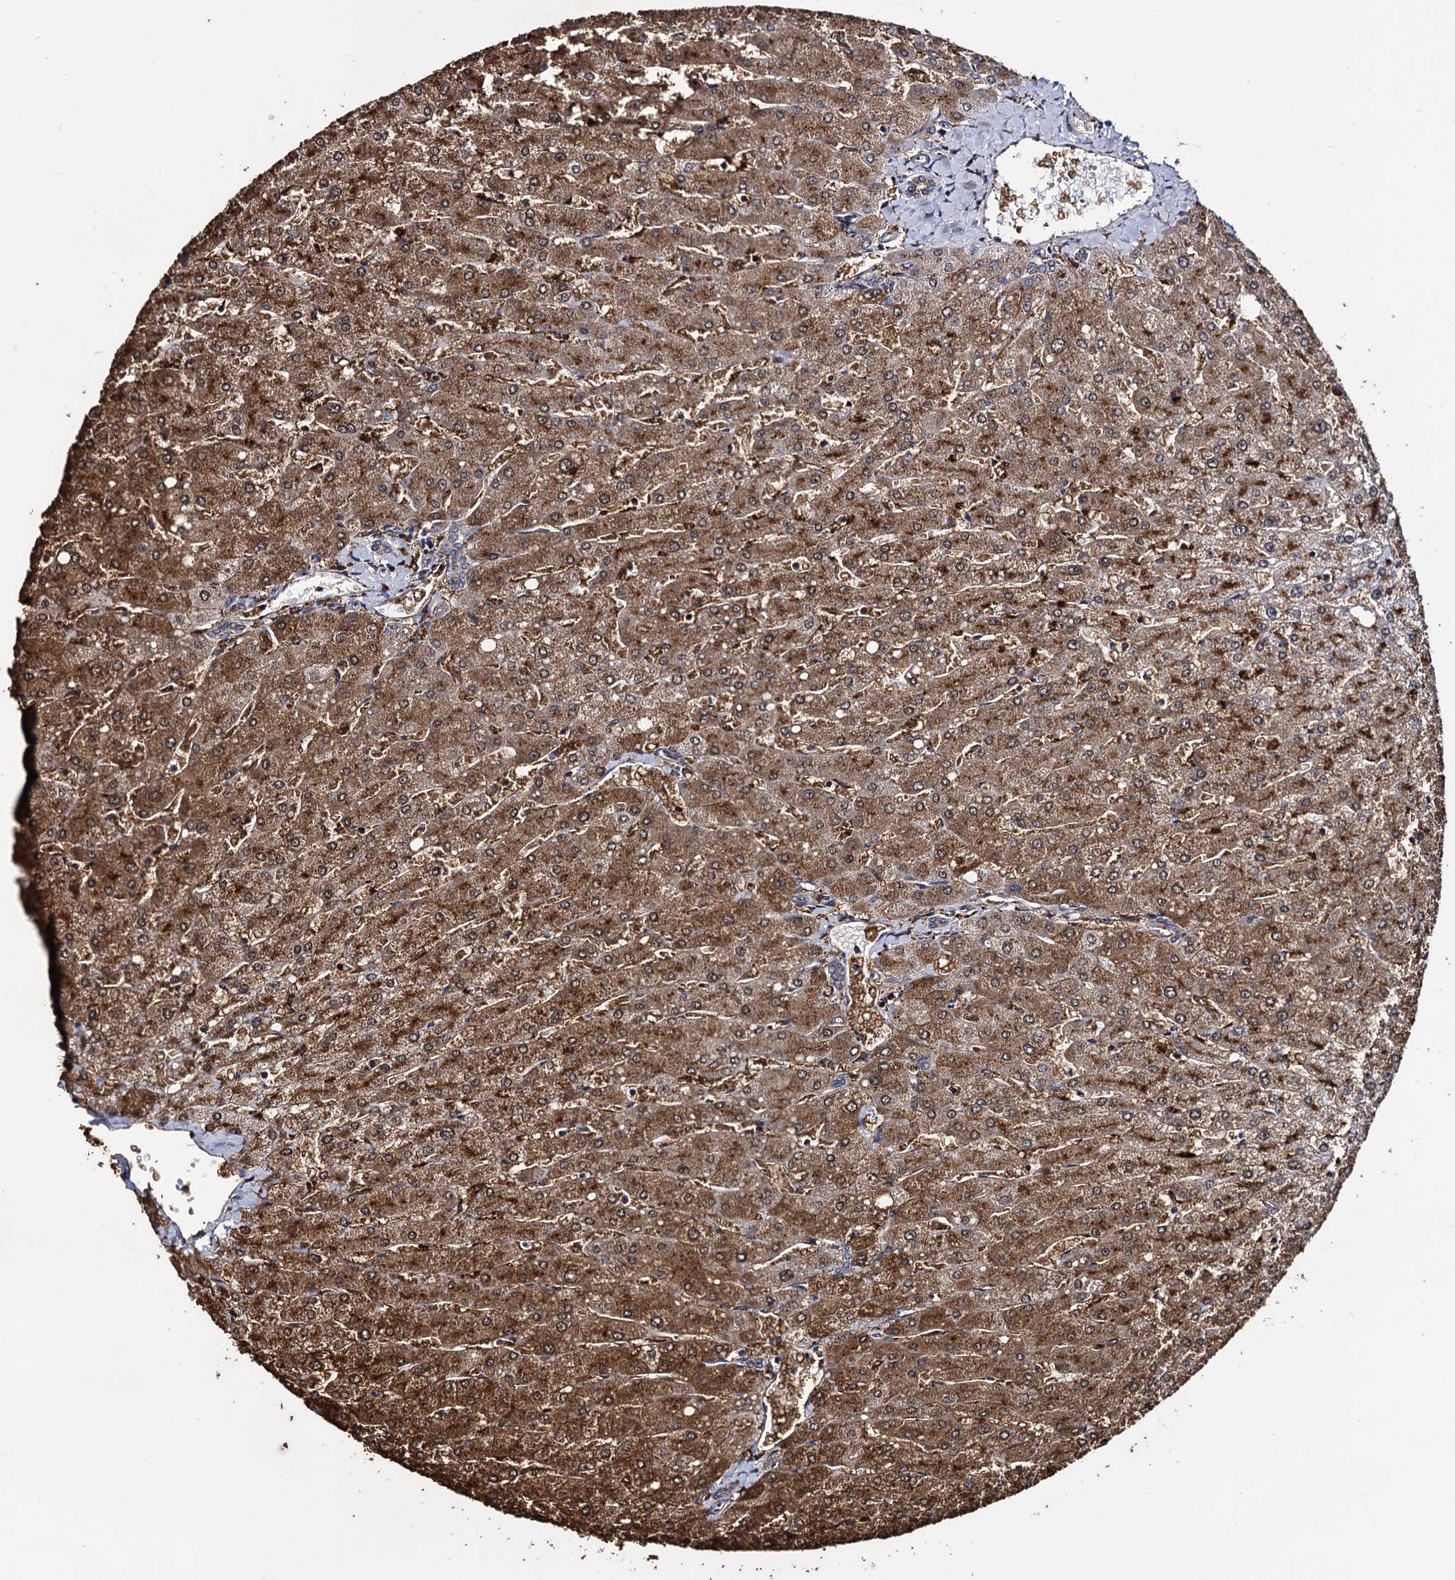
{"staining": {"intensity": "moderate", "quantity": "<25%", "location": "cytoplasmic/membranous"}, "tissue": "liver", "cell_type": "Cholangiocytes", "image_type": "normal", "snomed": [{"axis": "morphology", "description": "Normal tissue, NOS"}, {"axis": "topography", "description": "Liver"}], "caption": "A brown stain highlights moderate cytoplasmic/membranous expression of a protein in cholangiocytes of normal human liver. (brown staining indicates protein expression, while blue staining denotes nuclei).", "gene": "MICAL2", "patient": {"sex": "male", "age": 55}}